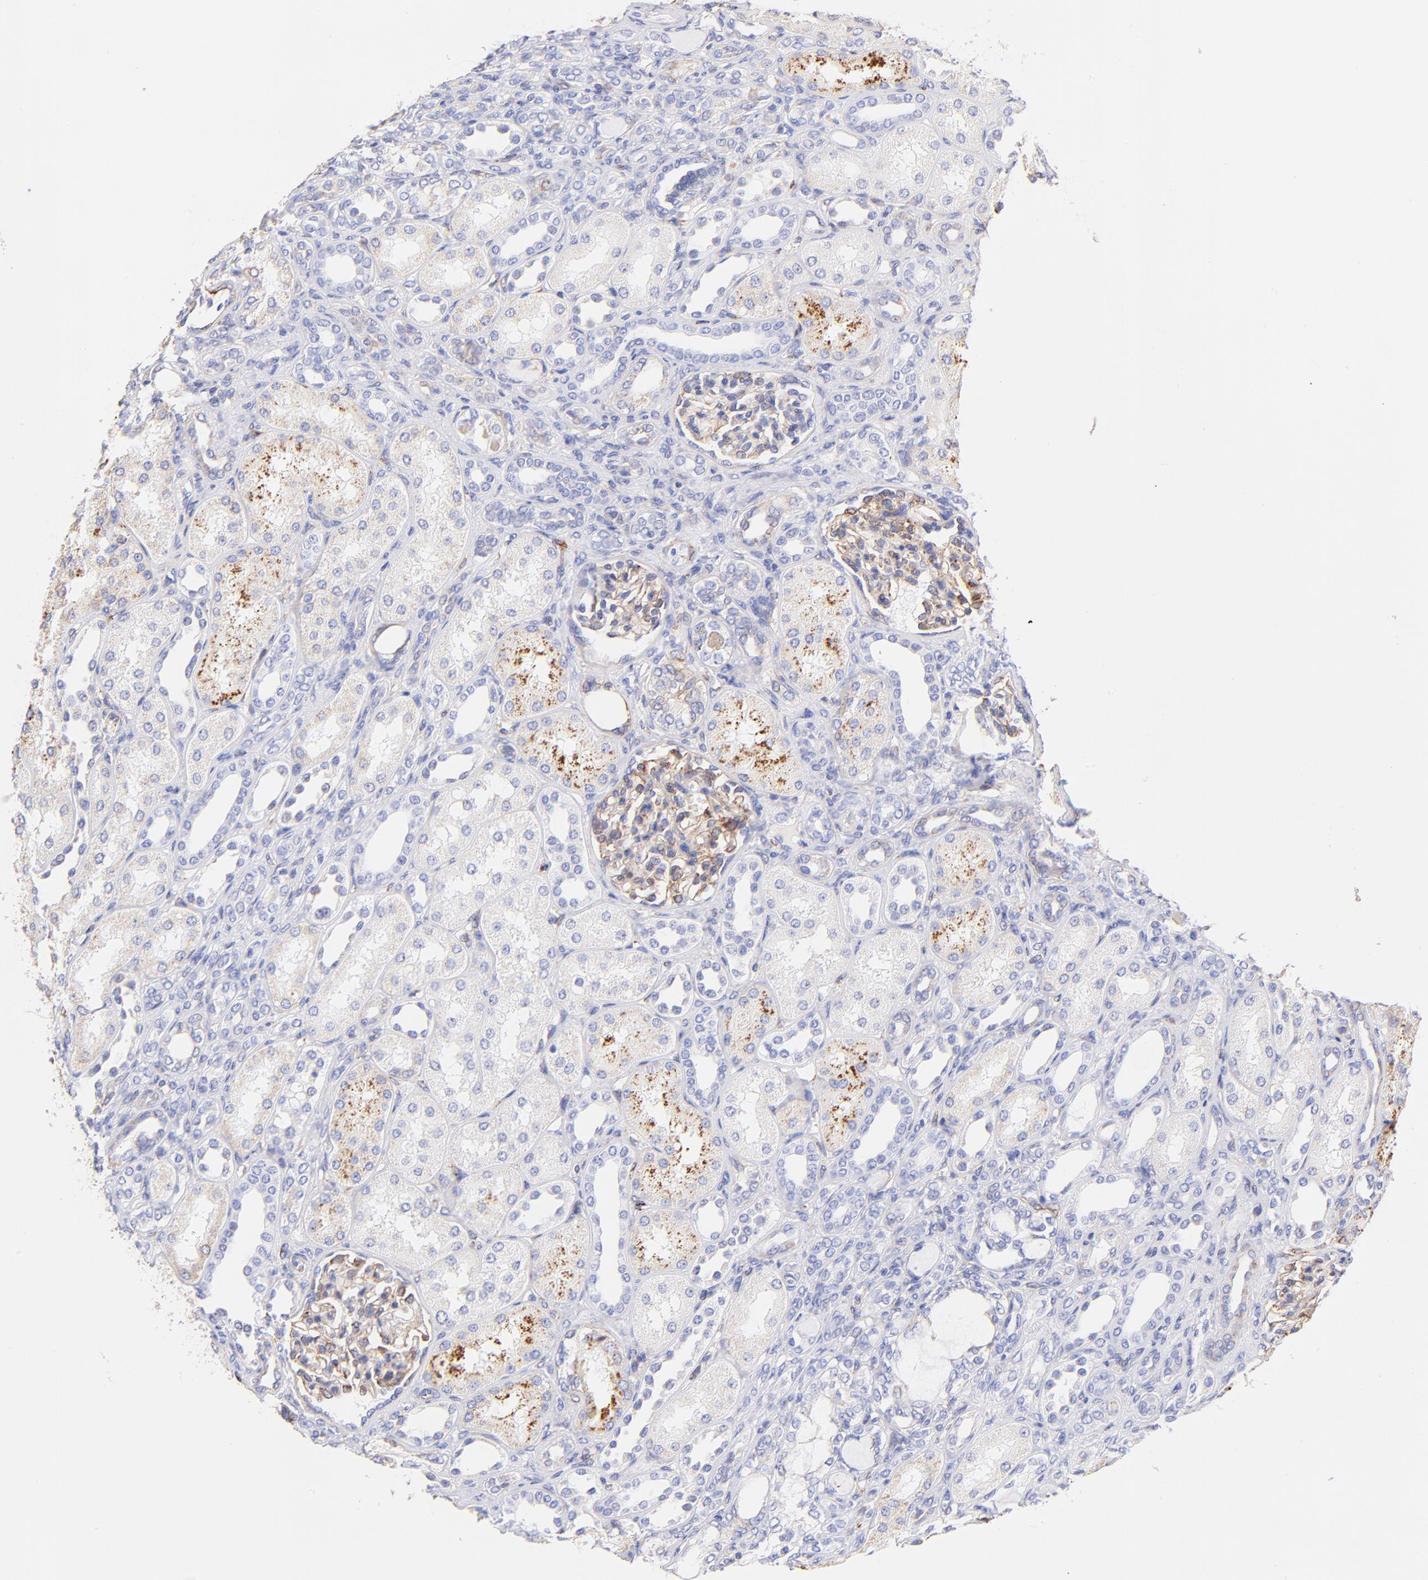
{"staining": {"intensity": "moderate", "quantity": "25%-75%", "location": "cytoplasmic/membranous"}, "tissue": "kidney", "cell_type": "Cells in glomeruli", "image_type": "normal", "snomed": [{"axis": "morphology", "description": "Normal tissue, NOS"}, {"axis": "topography", "description": "Kidney"}], "caption": "This is a micrograph of IHC staining of normal kidney, which shows moderate staining in the cytoplasmic/membranous of cells in glomeruli.", "gene": "SPARC", "patient": {"sex": "male", "age": 7}}